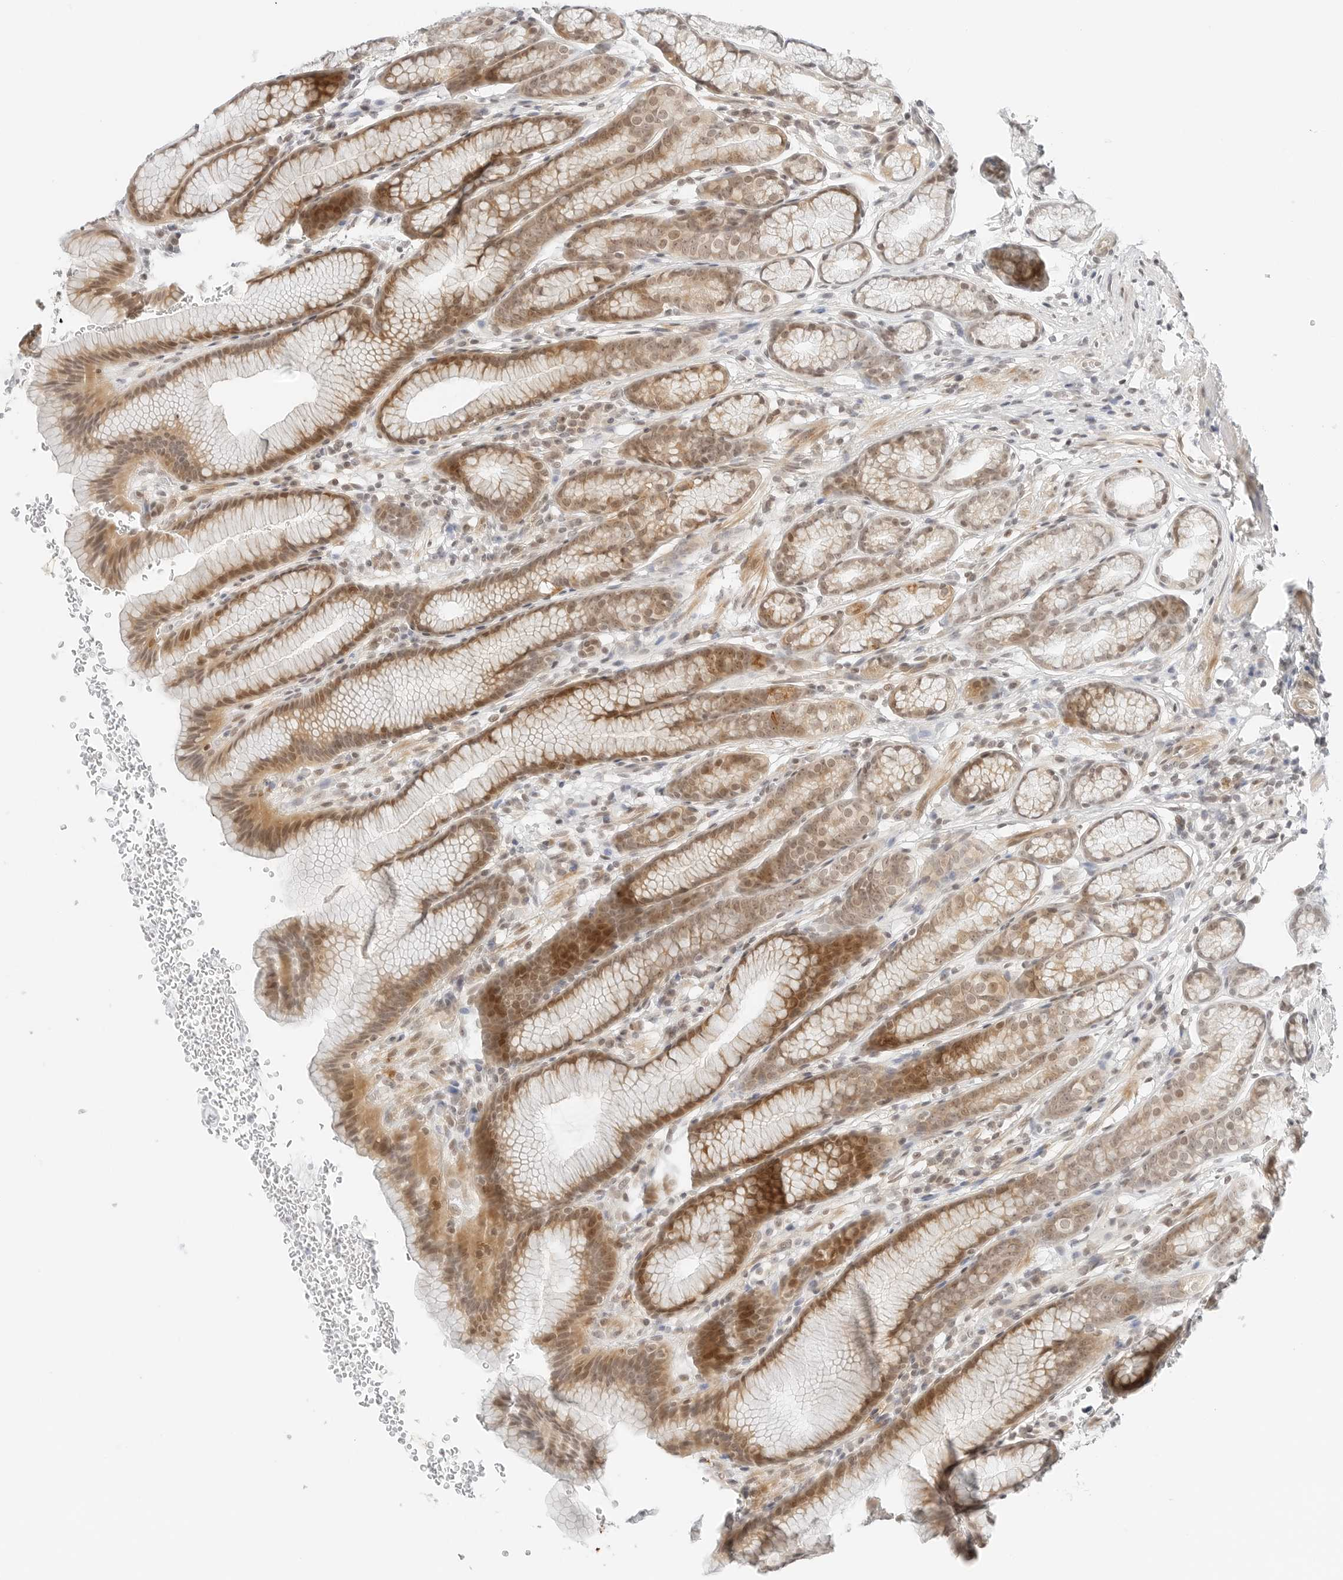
{"staining": {"intensity": "moderate", "quantity": ">75%", "location": "cytoplasmic/membranous,nuclear"}, "tissue": "stomach", "cell_type": "Glandular cells", "image_type": "normal", "snomed": [{"axis": "morphology", "description": "Normal tissue, NOS"}, {"axis": "topography", "description": "Stomach"}], "caption": "IHC (DAB (3,3'-diaminobenzidine)) staining of unremarkable human stomach exhibits moderate cytoplasmic/membranous,nuclear protein expression in approximately >75% of glandular cells. The protein is stained brown, and the nuclei are stained in blue (DAB IHC with brightfield microscopy, high magnification).", "gene": "NEO1", "patient": {"sex": "male", "age": 42}}